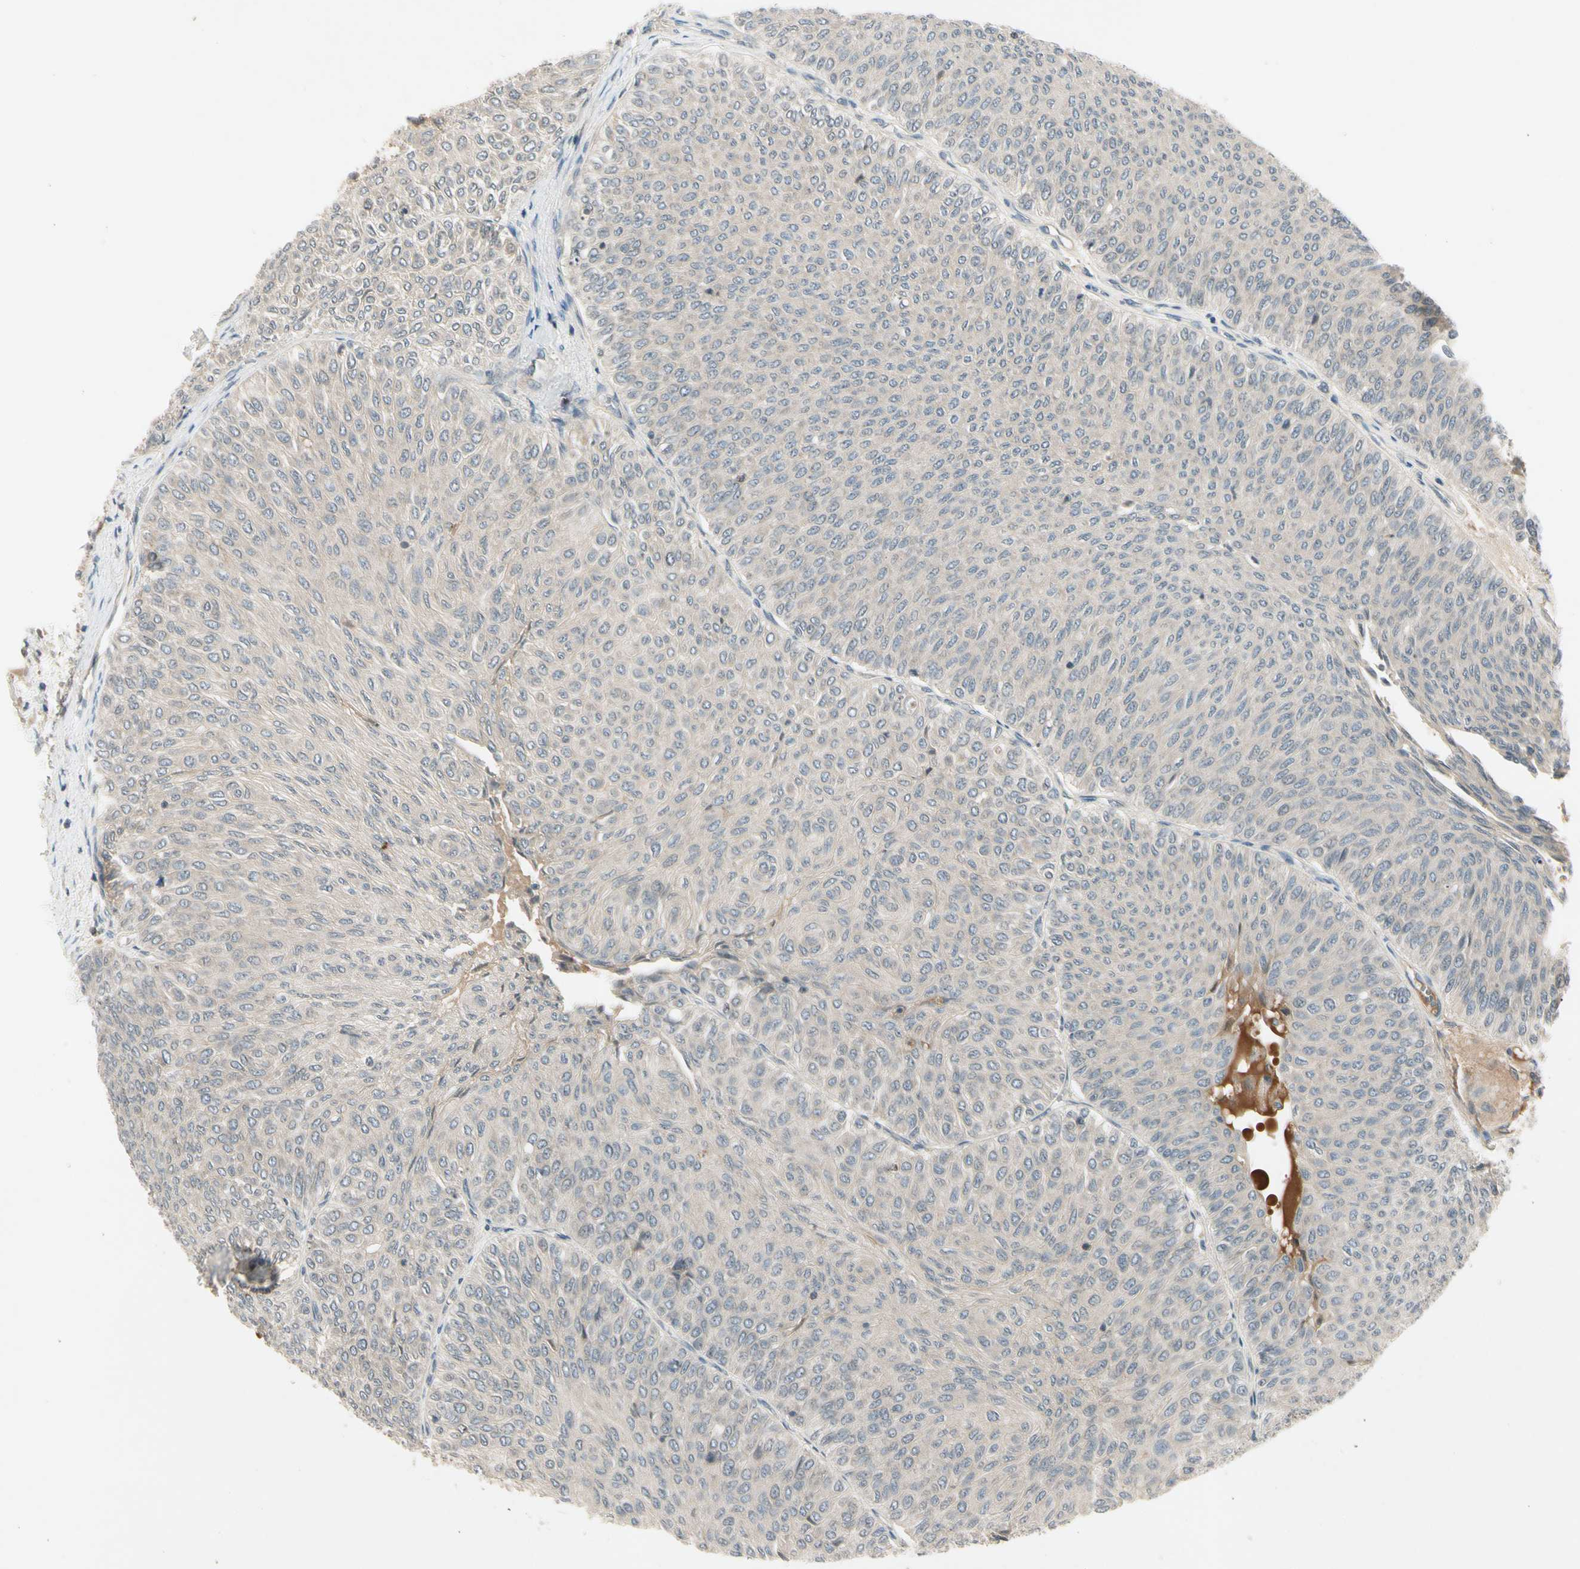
{"staining": {"intensity": "negative", "quantity": "none", "location": "none"}, "tissue": "urothelial cancer", "cell_type": "Tumor cells", "image_type": "cancer", "snomed": [{"axis": "morphology", "description": "Urothelial carcinoma, Low grade"}, {"axis": "topography", "description": "Urinary bladder"}], "caption": "Human urothelial cancer stained for a protein using IHC displays no positivity in tumor cells.", "gene": "CCL4", "patient": {"sex": "male", "age": 78}}